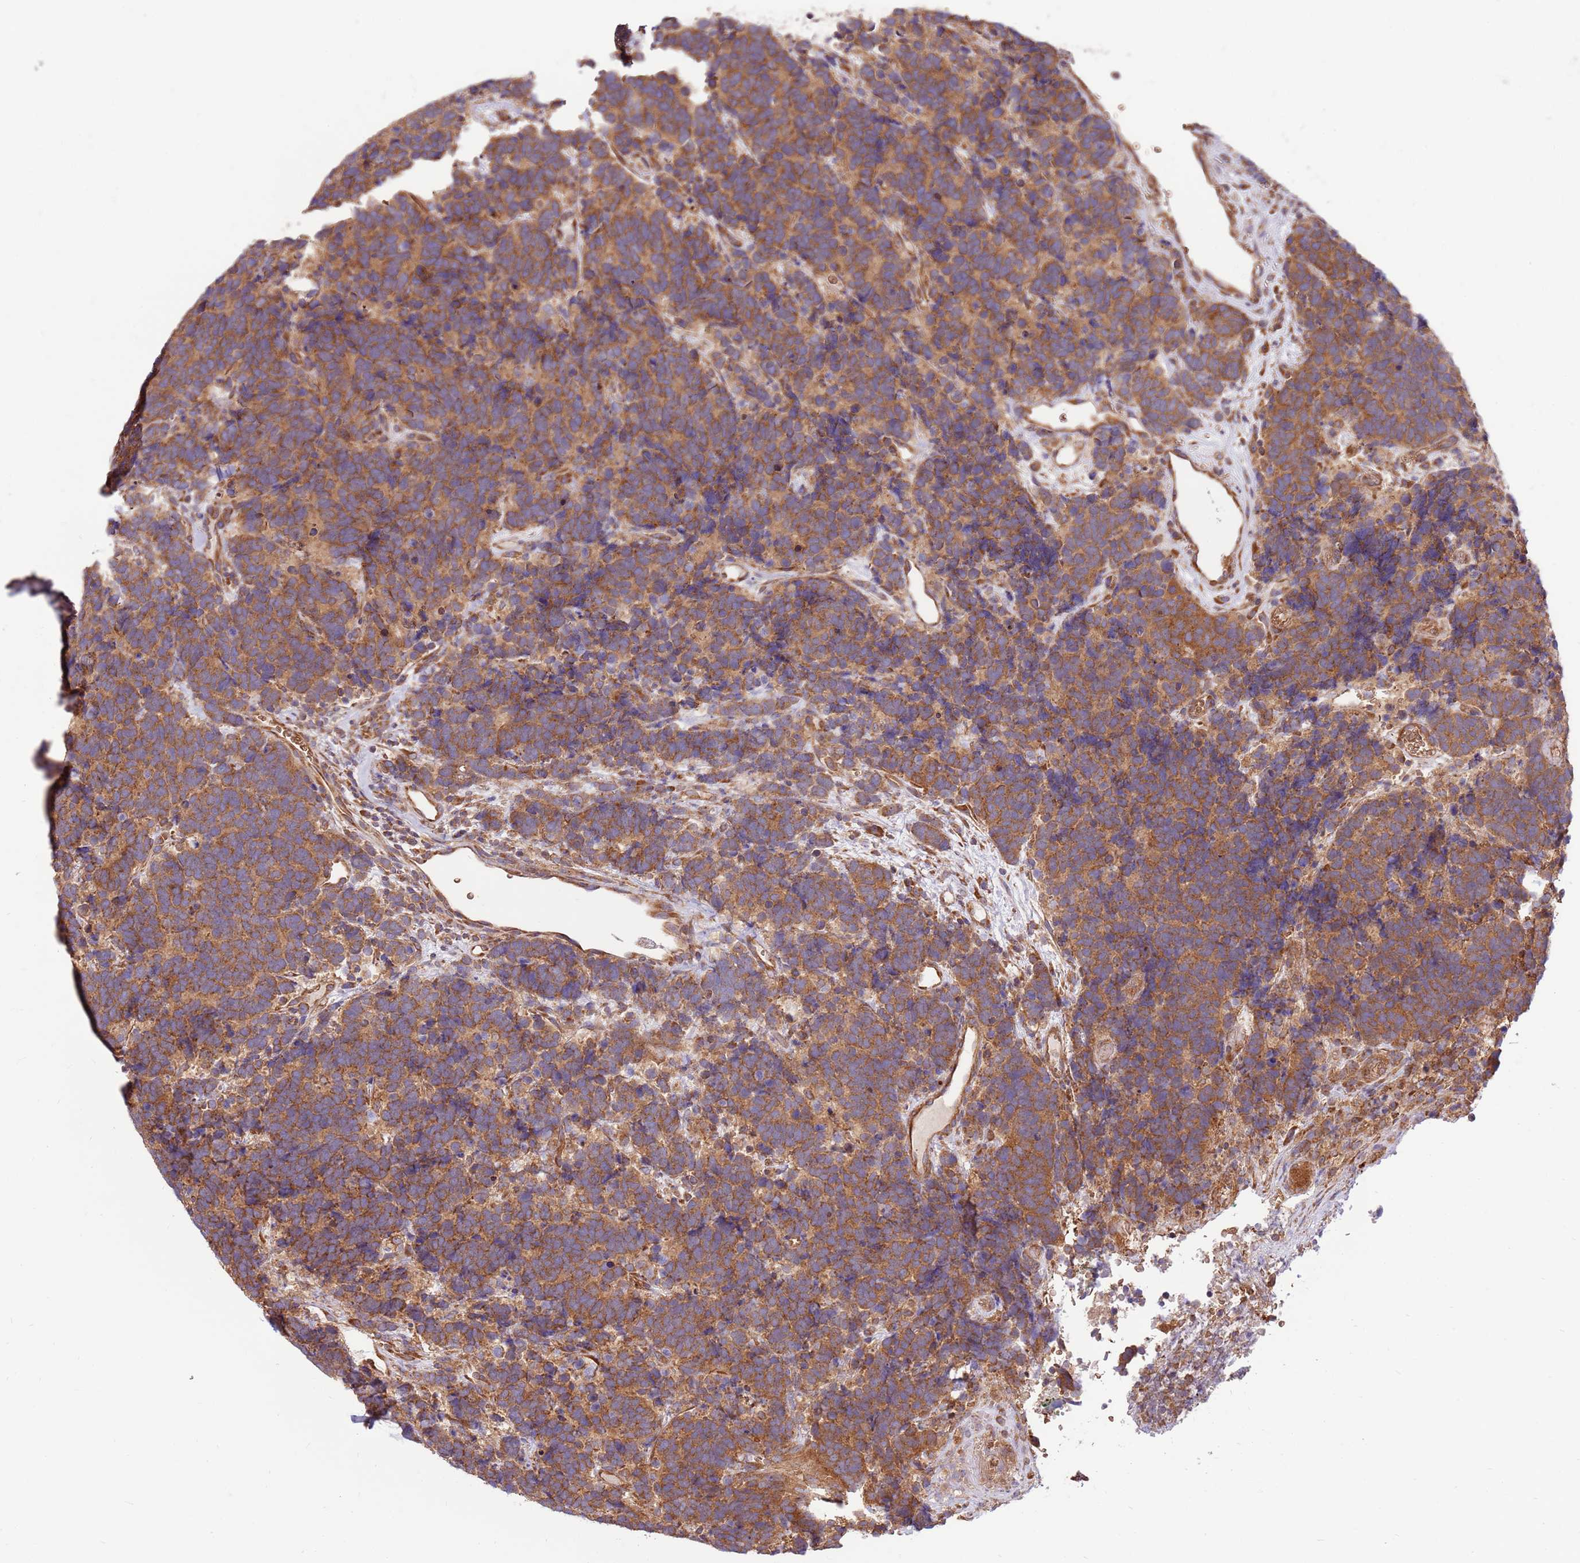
{"staining": {"intensity": "moderate", "quantity": ">75%", "location": "cytoplasmic/membranous"}, "tissue": "carcinoid", "cell_type": "Tumor cells", "image_type": "cancer", "snomed": [{"axis": "morphology", "description": "Carcinoma, NOS"}, {"axis": "morphology", "description": "Carcinoid, malignant, NOS"}, {"axis": "topography", "description": "Urinary bladder"}], "caption": "High-power microscopy captured an immunohistochemistry micrograph of carcinoid, revealing moderate cytoplasmic/membranous positivity in approximately >75% of tumor cells.", "gene": "SLC44A5", "patient": {"sex": "male", "age": 57}}